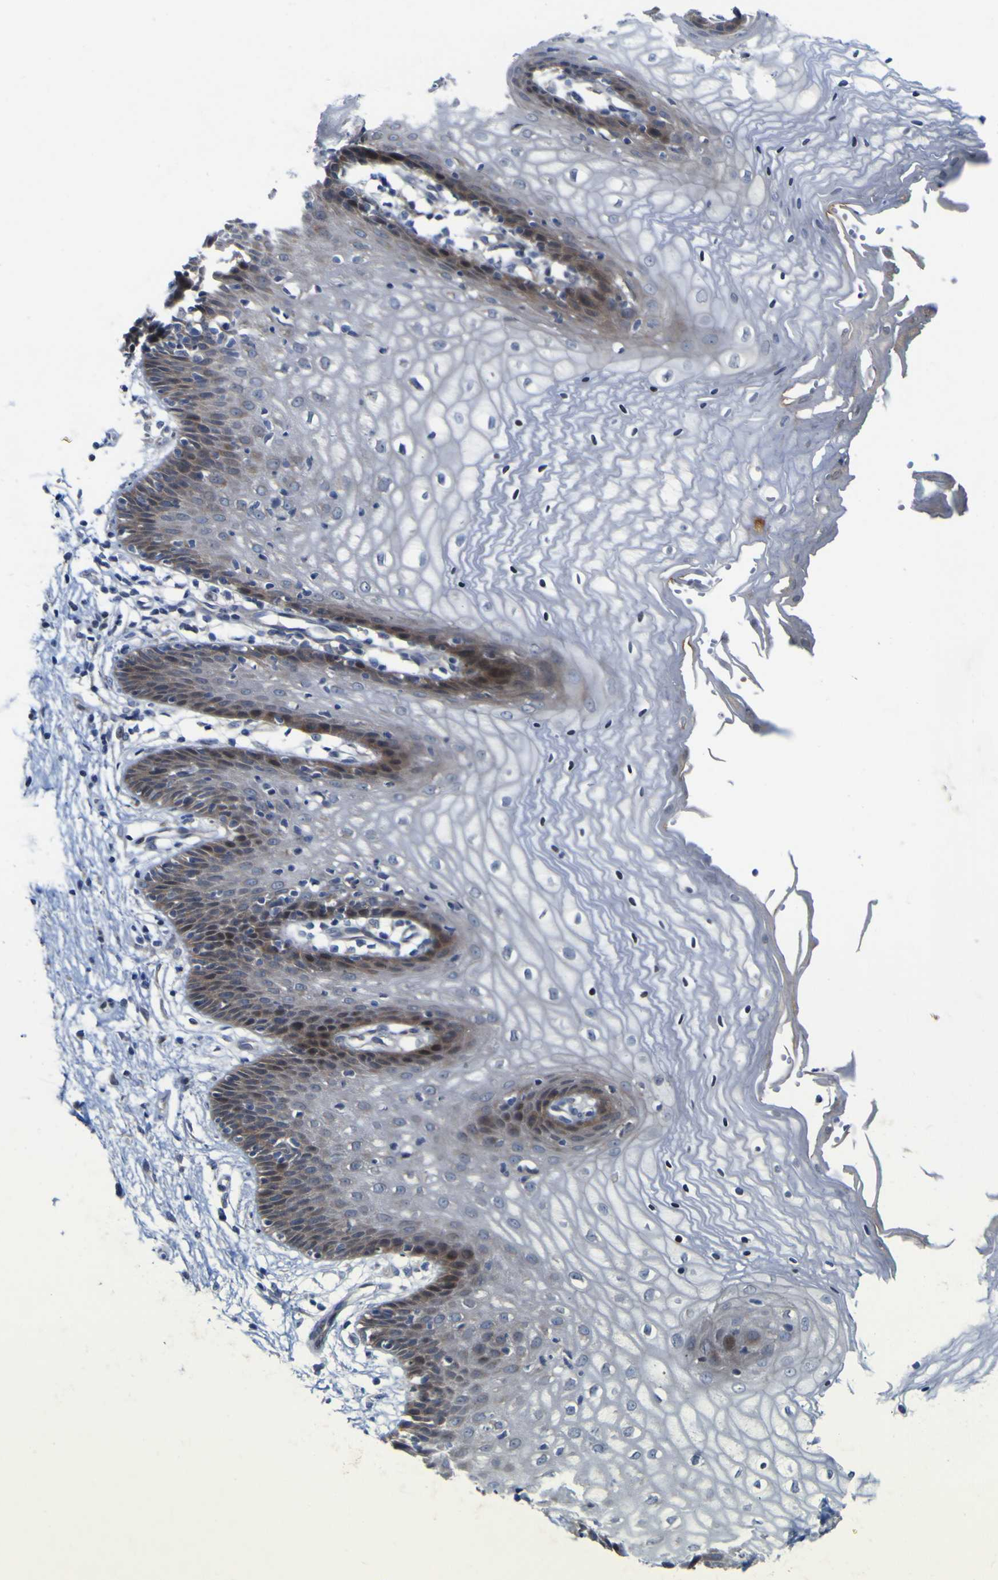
{"staining": {"intensity": "moderate", "quantity": "<25%", "location": "cytoplasmic/membranous"}, "tissue": "vagina", "cell_type": "Squamous epithelial cells", "image_type": "normal", "snomed": [{"axis": "morphology", "description": "Normal tissue, NOS"}, {"axis": "topography", "description": "Vagina"}], "caption": "A high-resolution photomicrograph shows immunohistochemistry staining of unremarkable vagina, which reveals moderate cytoplasmic/membranous positivity in approximately <25% of squamous epithelial cells. (DAB (3,3'-diaminobenzidine) = brown stain, brightfield microscopy at high magnification).", "gene": "NAV1", "patient": {"sex": "female", "age": 34}}